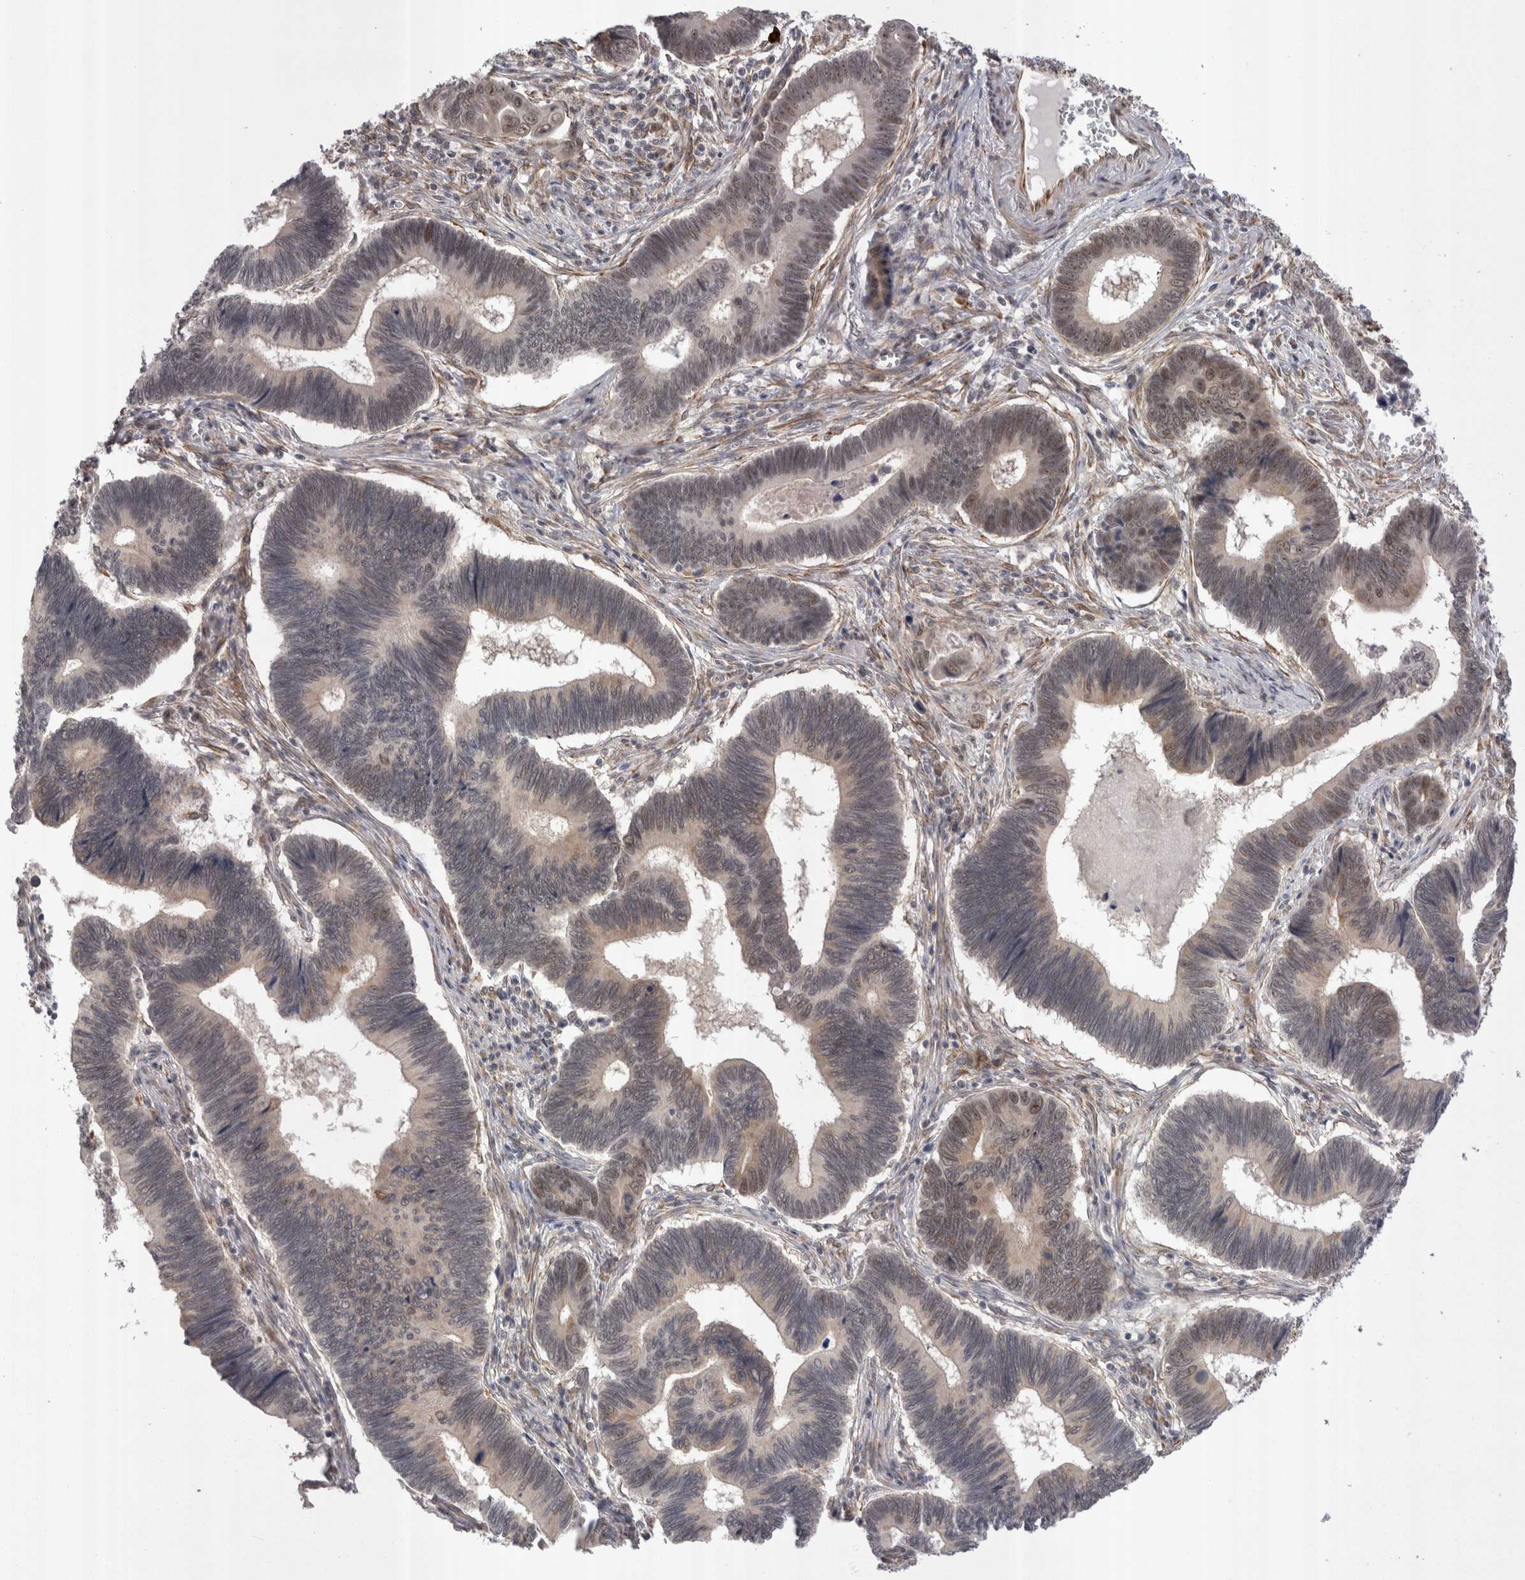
{"staining": {"intensity": "weak", "quantity": "25%-75%", "location": "nuclear"}, "tissue": "pancreatic cancer", "cell_type": "Tumor cells", "image_type": "cancer", "snomed": [{"axis": "morphology", "description": "Adenocarcinoma, NOS"}, {"axis": "topography", "description": "Pancreas"}], "caption": "Immunohistochemistry (IHC) histopathology image of pancreatic cancer (adenocarcinoma) stained for a protein (brown), which exhibits low levels of weak nuclear positivity in approximately 25%-75% of tumor cells.", "gene": "EXOSC4", "patient": {"sex": "female", "age": 70}}